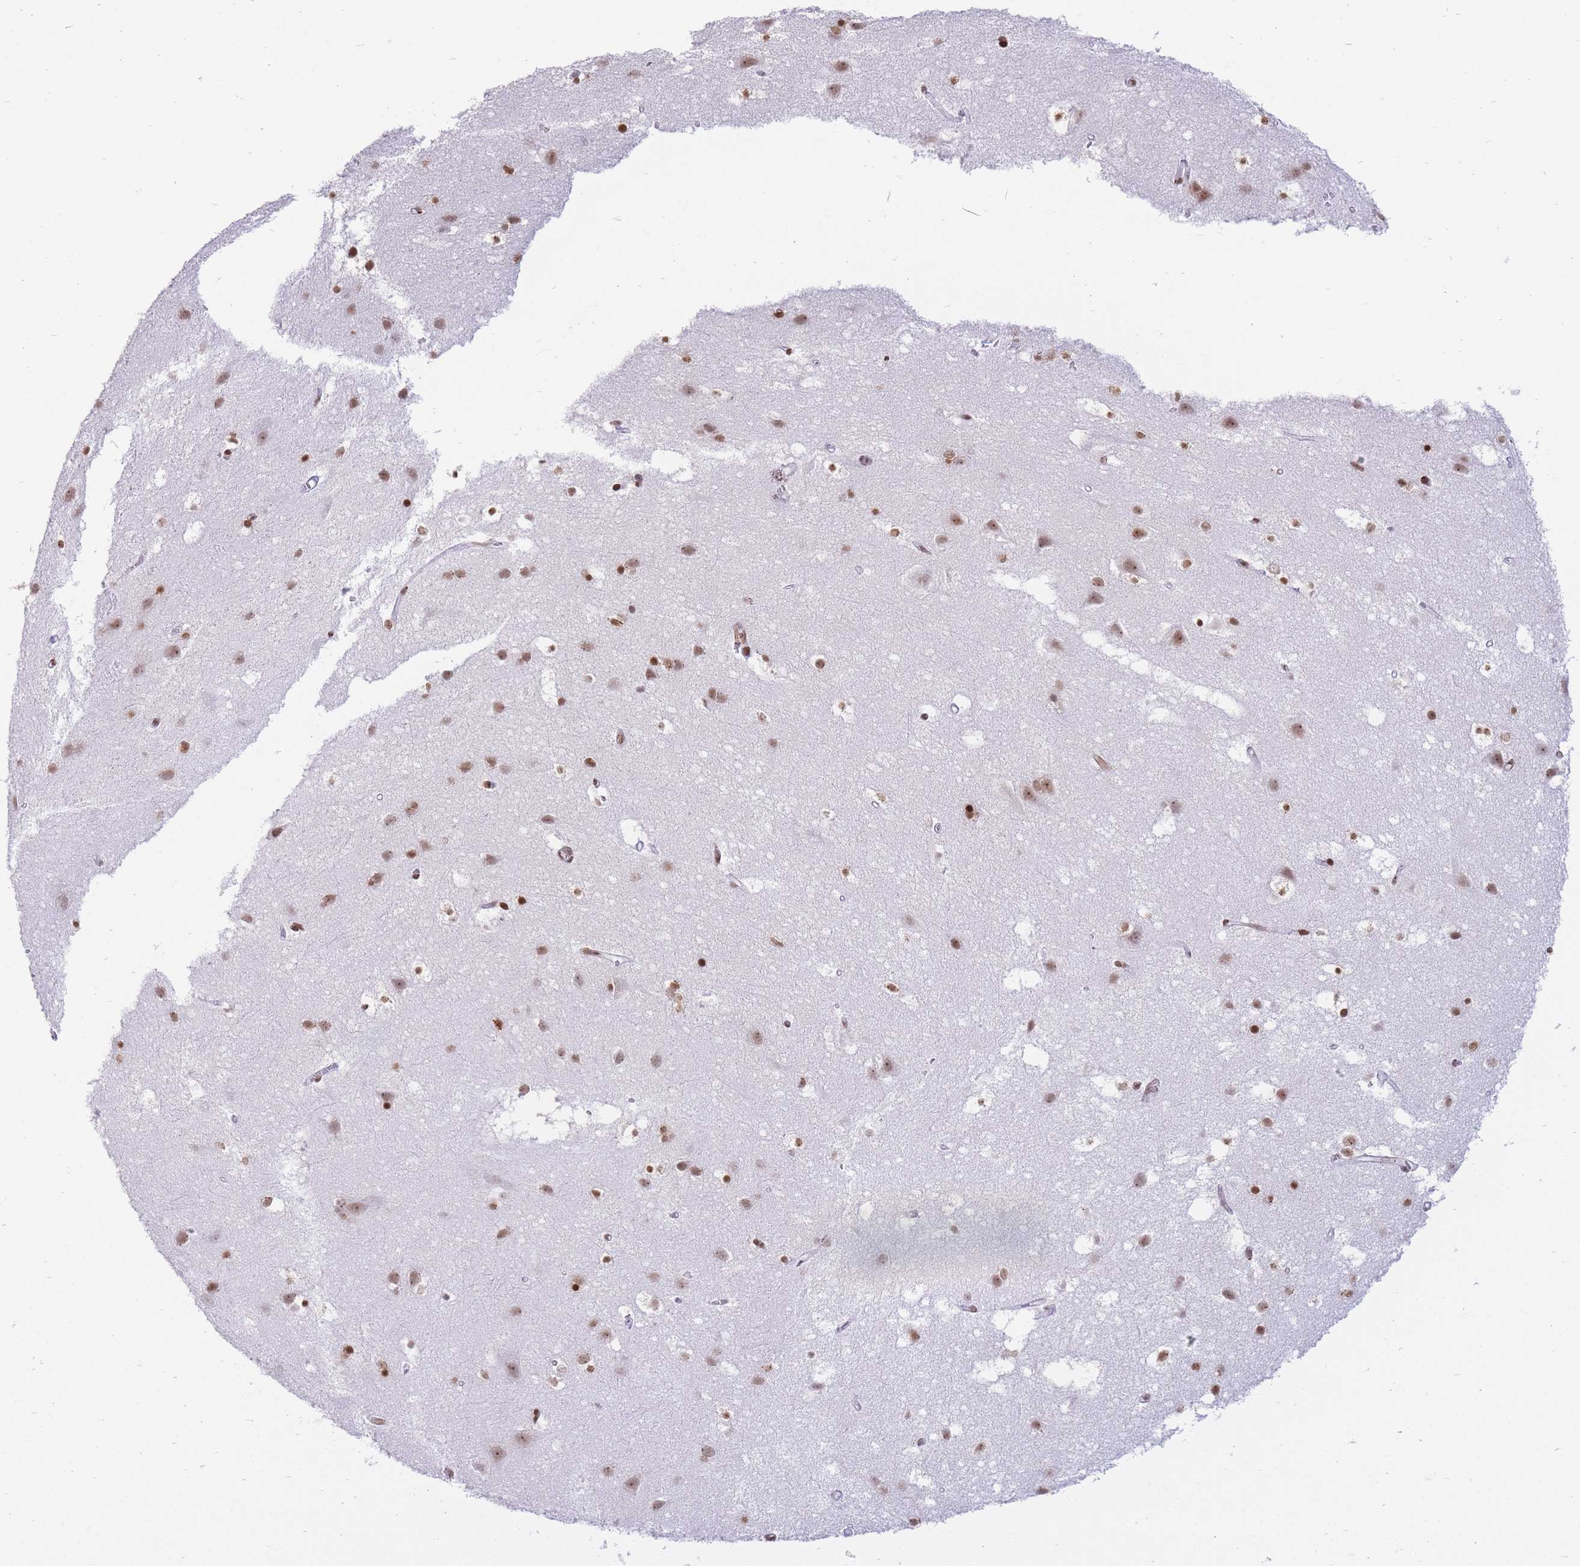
{"staining": {"intensity": "moderate", "quantity": ">75%", "location": "nuclear"}, "tissue": "cerebral cortex", "cell_type": "Endothelial cells", "image_type": "normal", "snomed": [{"axis": "morphology", "description": "Normal tissue, NOS"}, {"axis": "topography", "description": "Cerebral cortex"}], "caption": "A medium amount of moderate nuclear positivity is appreciated in approximately >75% of endothelial cells in normal cerebral cortex. (brown staining indicates protein expression, while blue staining denotes nuclei).", "gene": "SHISAL1", "patient": {"sex": "male", "age": 54}}